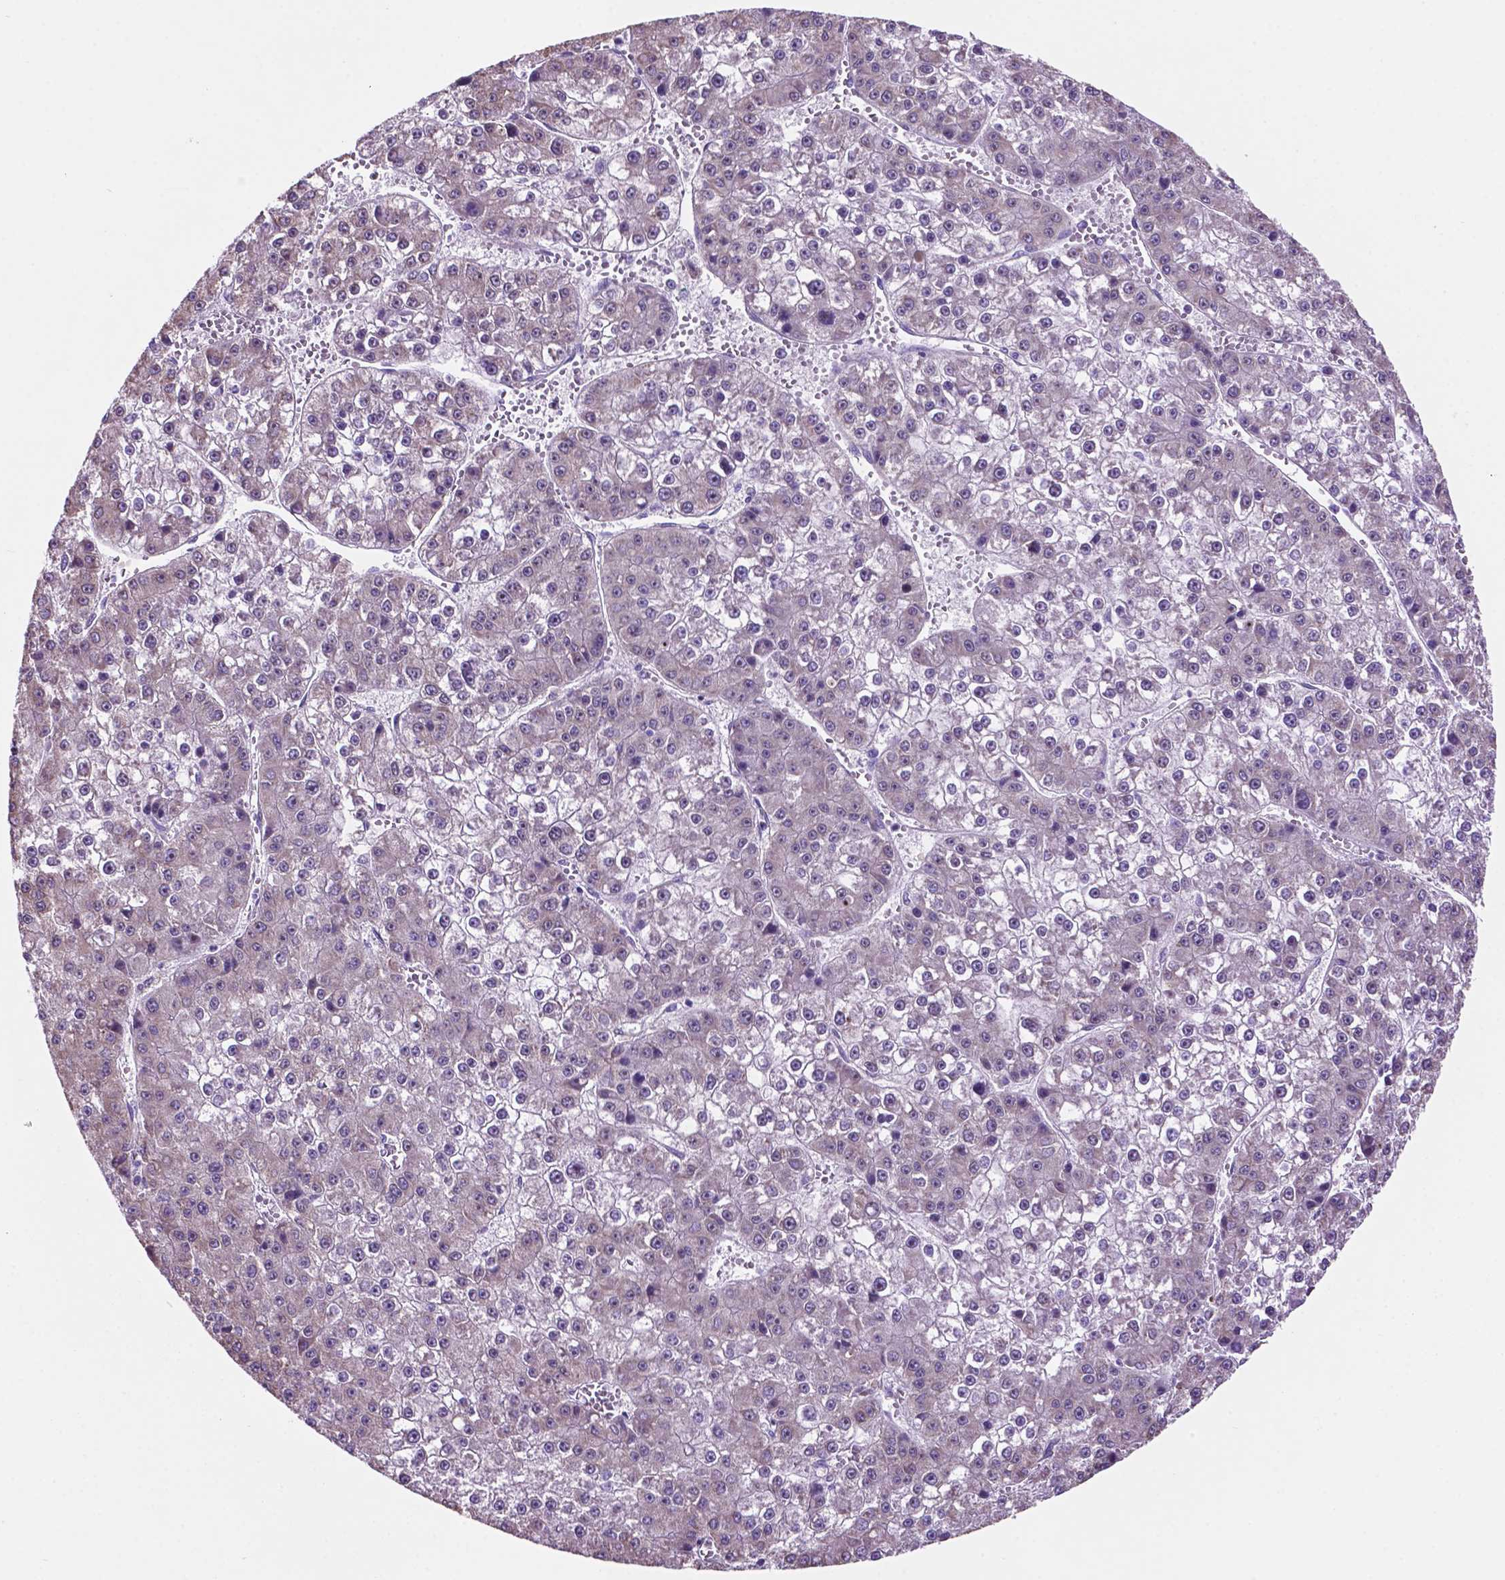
{"staining": {"intensity": "negative", "quantity": "none", "location": "none"}, "tissue": "liver cancer", "cell_type": "Tumor cells", "image_type": "cancer", "snomed": [{"axis": "morphology", "description": "Carcinoma, Hepatocellular, NOS"}, {"axis": "topography", "description": "Liver"}], "caption": "Tumor cells are negative for brown protein staining in liver cancer (hepatocellular carcinoma). The staining is performed using DAB brown chromogen with nuclei counter-stained in using hematoxylin.", "gene": "SPDYA", "patient": {"sex": "female", "age": 73}}